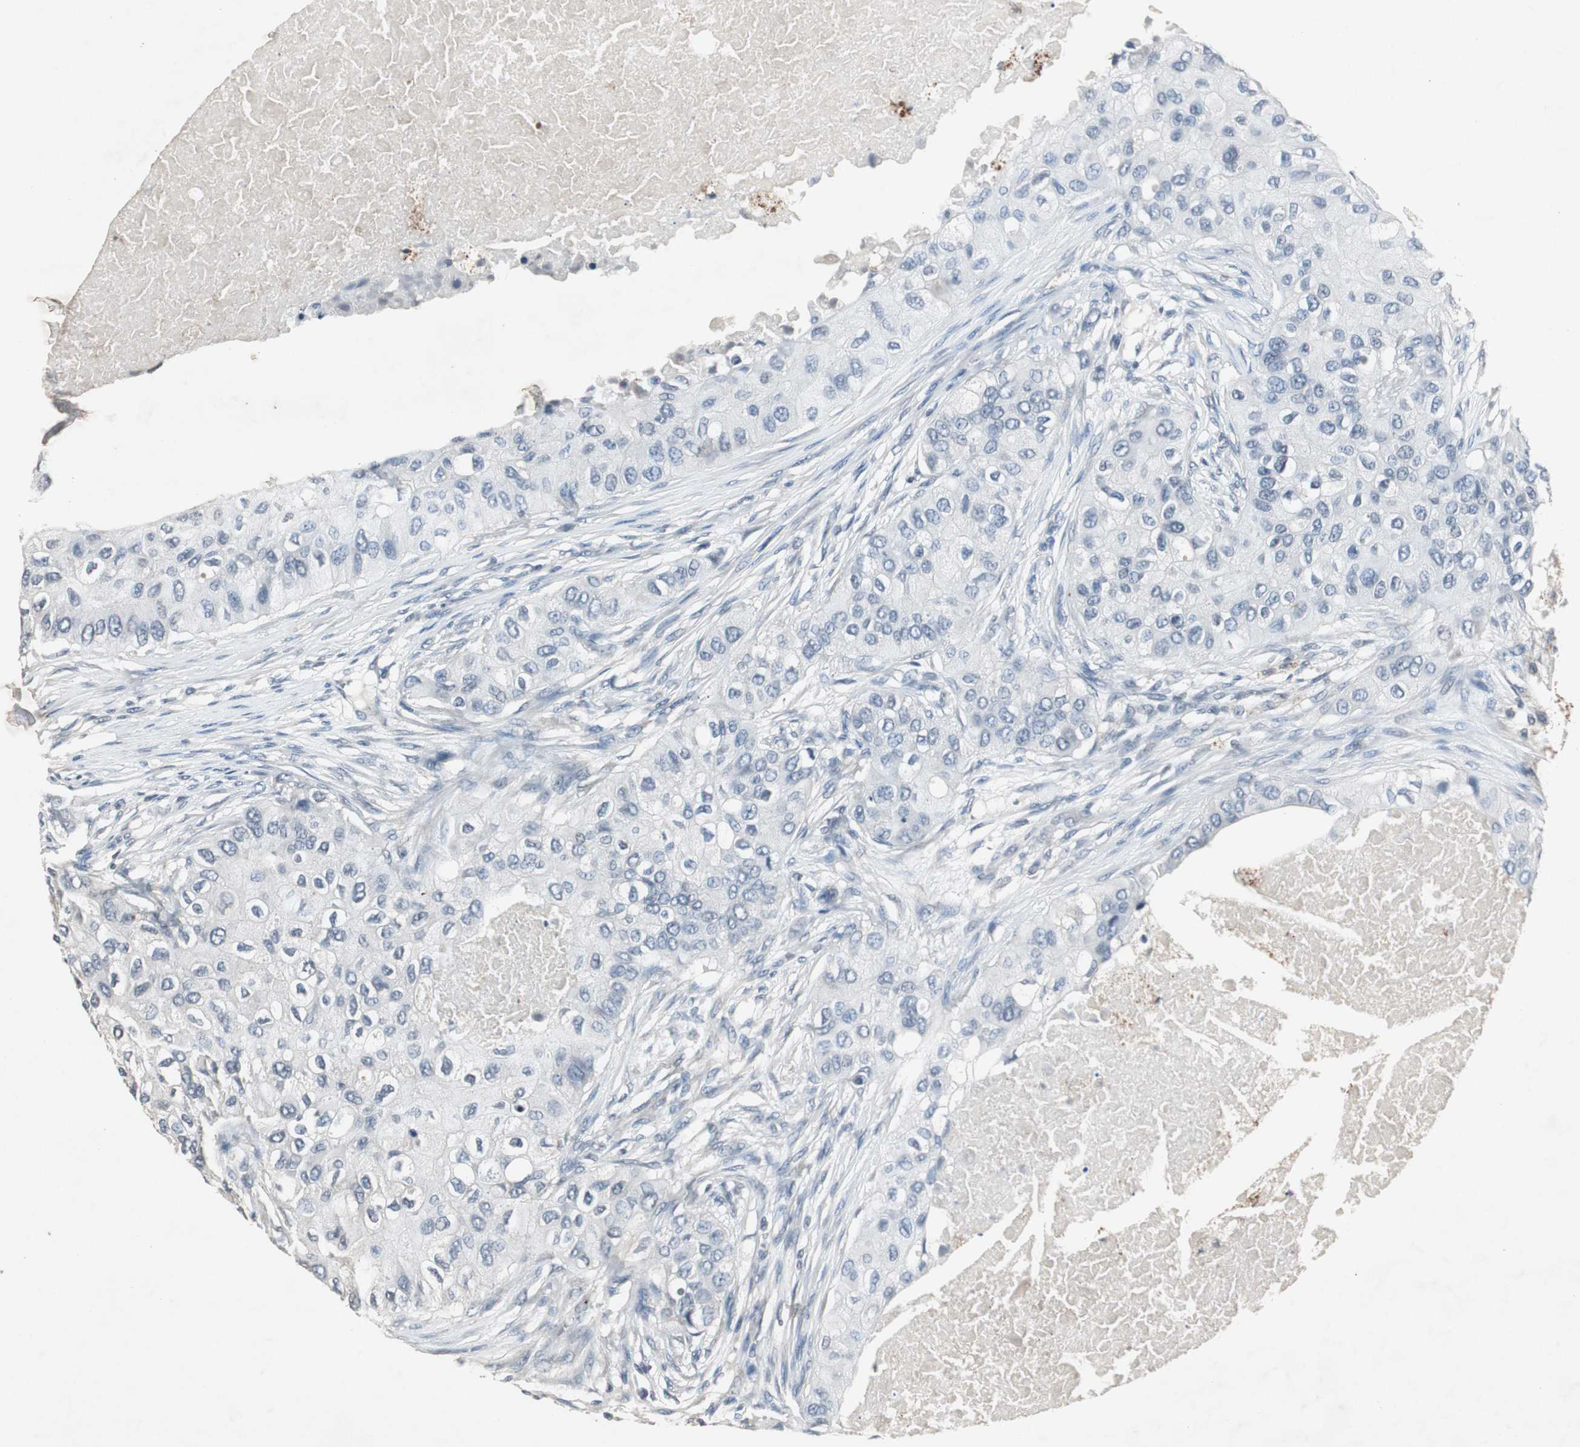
{"staining": {"intensity": "negative", "quantity": "none", "location": "none"}, "tissue": "breast cancer", "cell_type": "Tumor cells", "image_type": "cancer", "snomed": [{"axis": "morphology", "description": "Normal tissue, NOS"}, {"axis": "morphology", "description": "Duct carcinoma"}, {"axis": "topography", "description": "Breast"}], "caption": "This image is of breast cancer stained with IHC to label a protein in brown with the nuclei are counter-stained blue. There is no positivity in tumor cells.", "gene": "ADNP2", "patient": {"sex": "female", "age": 49}}